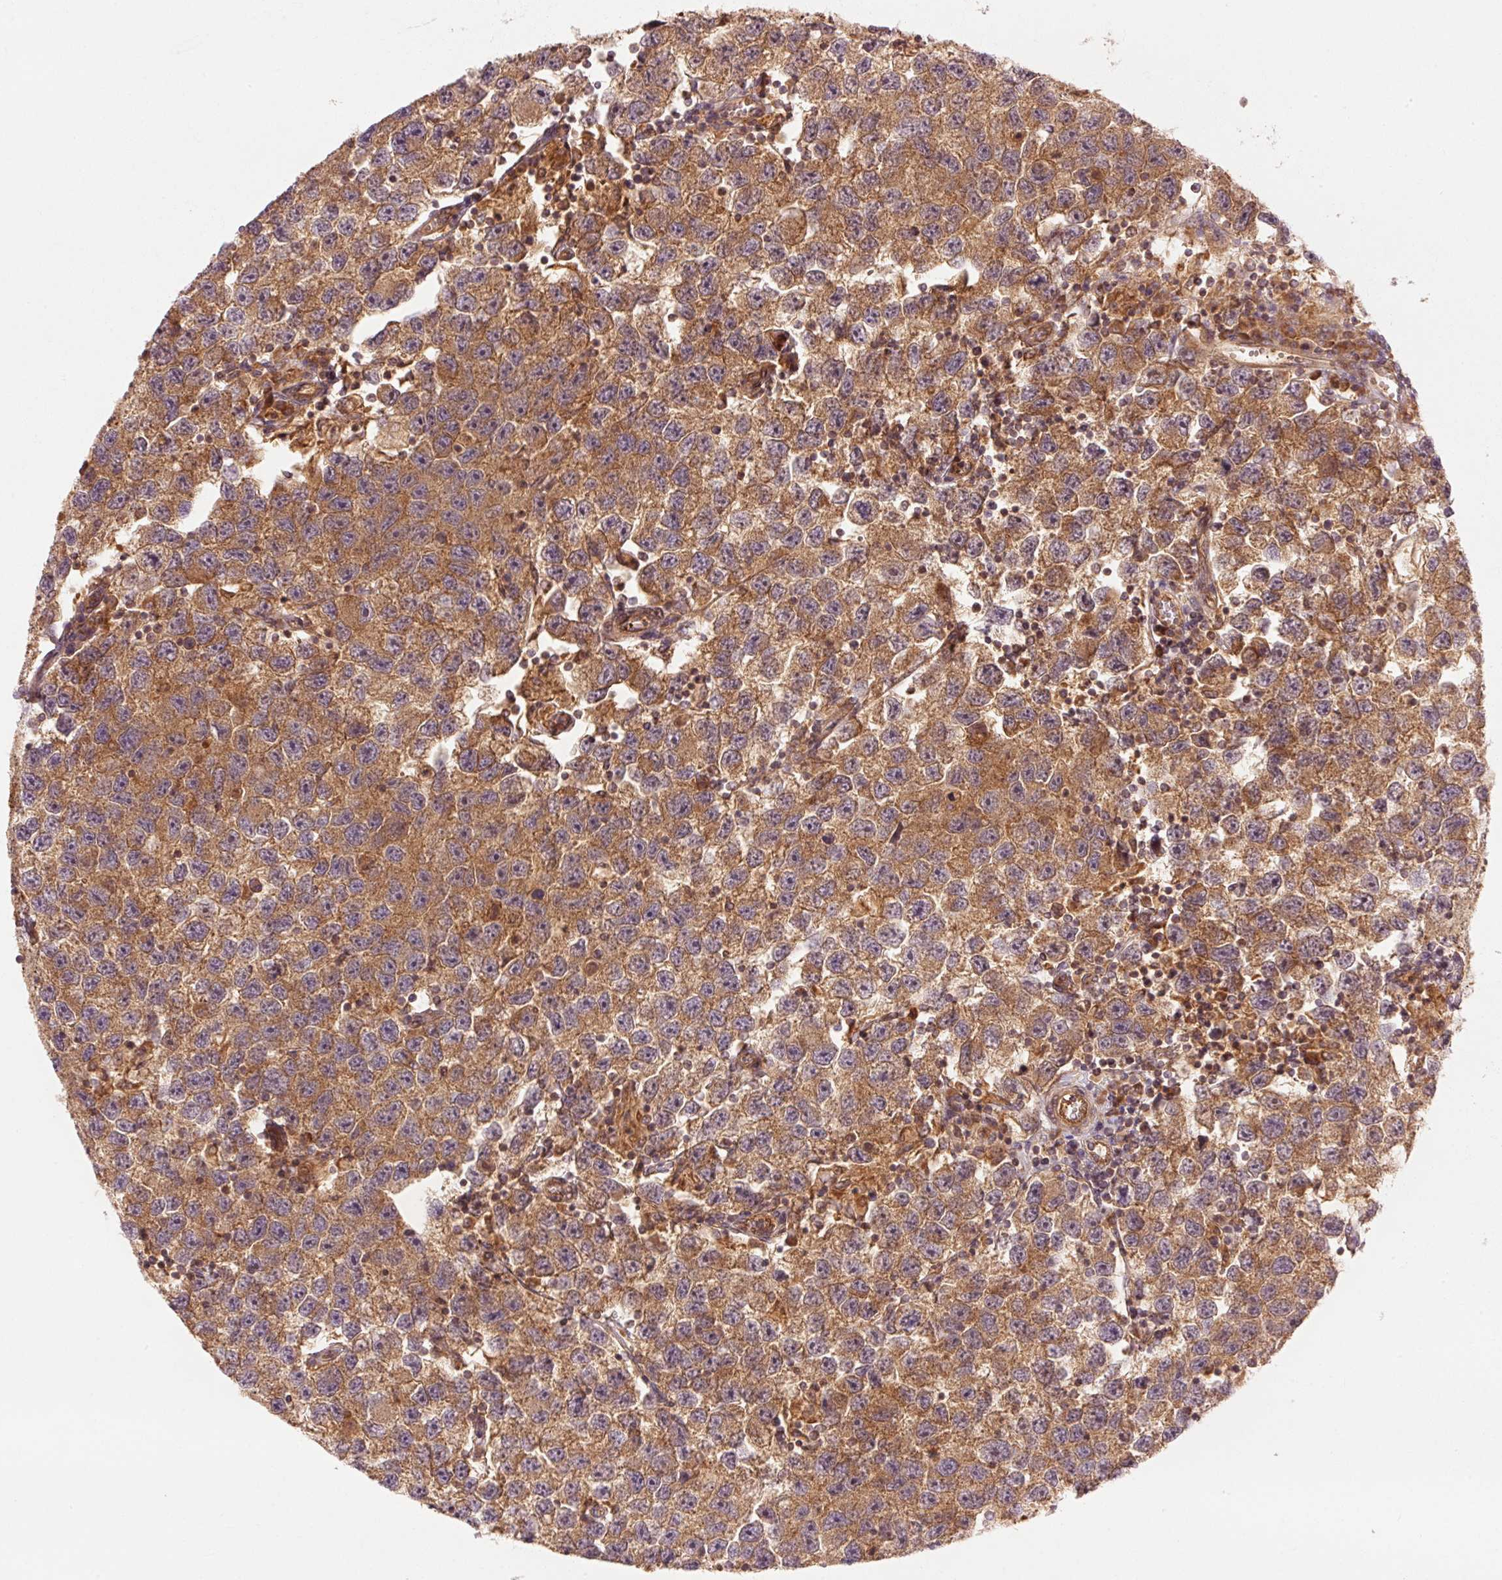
{"staining": {"intensity": "moderate", "quantity": ">75%", "location": "cytoplasmic/membranous"}, "tissue": "testis cancer", "cell_type": "Tumor cells", "image_type": "cancer", "snomed": [{"axis": "morphology", "description": "Seminoma, NOS"}, {"axis": "topography", "description": "Testis"}], "caption": "A medium amount of moderate cytoplasmic/membranous expression is appreciated in about >75% of tumor cells in testis cancer (seminoma) tissue. The staining was performed using DAB, with brown indicating positive protein expression. Nuclei are stained blue with hematoxylin.", "gene": "CTNNA1", "patient": {"sex": "male", "age": 26}}